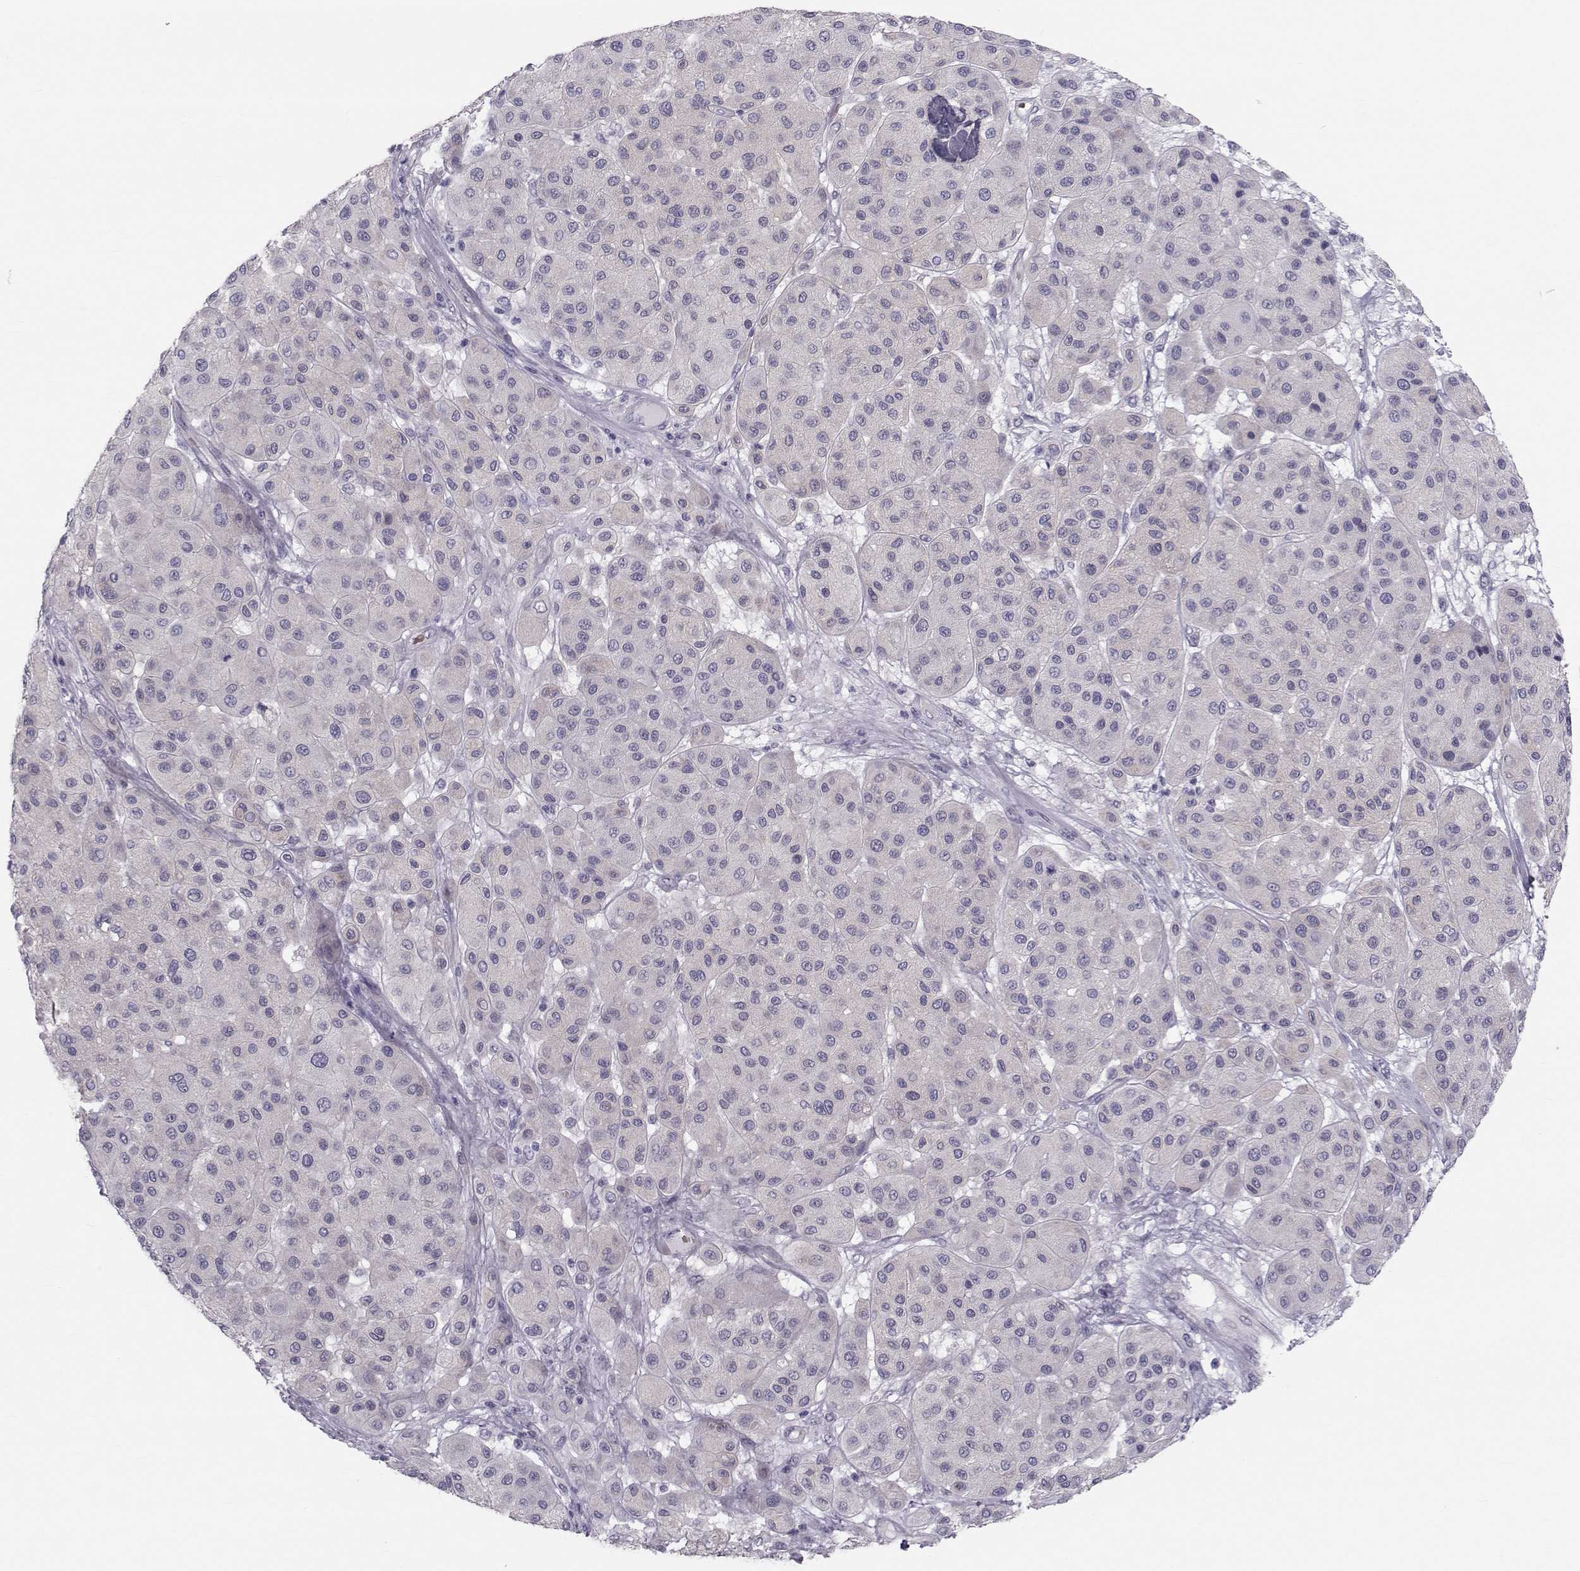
{"staining": {"intensity": "negative", "quantity": "none", "location": "none"}, "tissue": "melanoma", "cell_type": "Tumor cells", "image_type": "cancer", "snomed": [{"axis": "morphology", "description": "Malignant melanoma, Metastatic site"}, {"axis": "topography", "description": "Smooth muscle"}], "caption": "This is an IHC micrograph of human melanoma. There is no staining in tumor cells.", "gene": "GARIN3", "patient": {"sex": "male", "age": 41}}